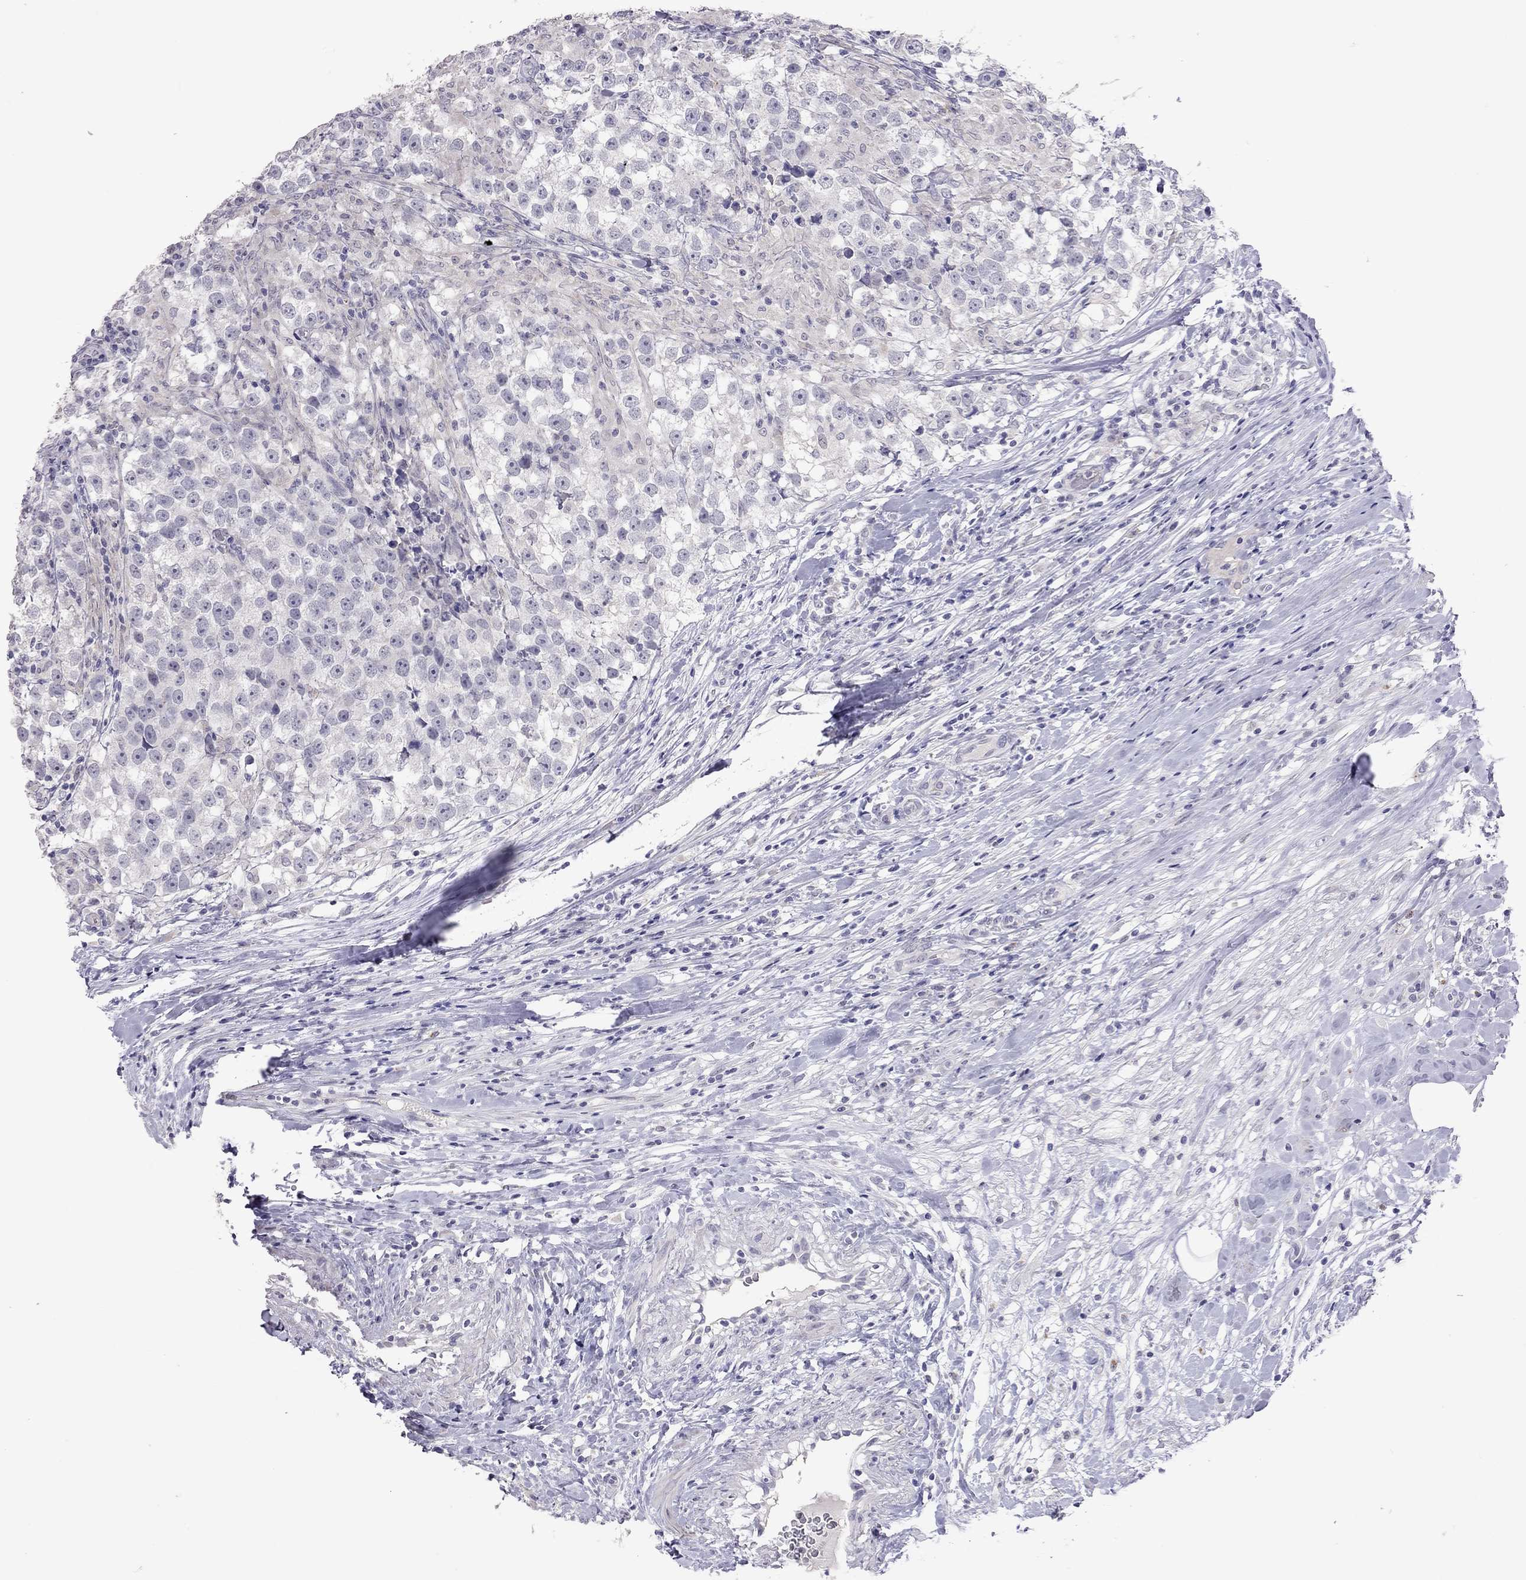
{"staining": {"intensity": "negative", "quantity": "none", "location": "none"}, "tissue": "testis cancer", "cell_type": "Tumor cells", "image_type": "cancer", "snomed": [{"axis": "morphology", "description": "Seminoma, NOS"}, {"axis": "topography", "description": "Testis"}], "caption": "DAB immunohistochemical staining of human testis cancer (seminoma) exhibits no significant positivity in tumor cells.", "gene": "SLAMF1", "patient": {"sex": "male", "age": 46}}